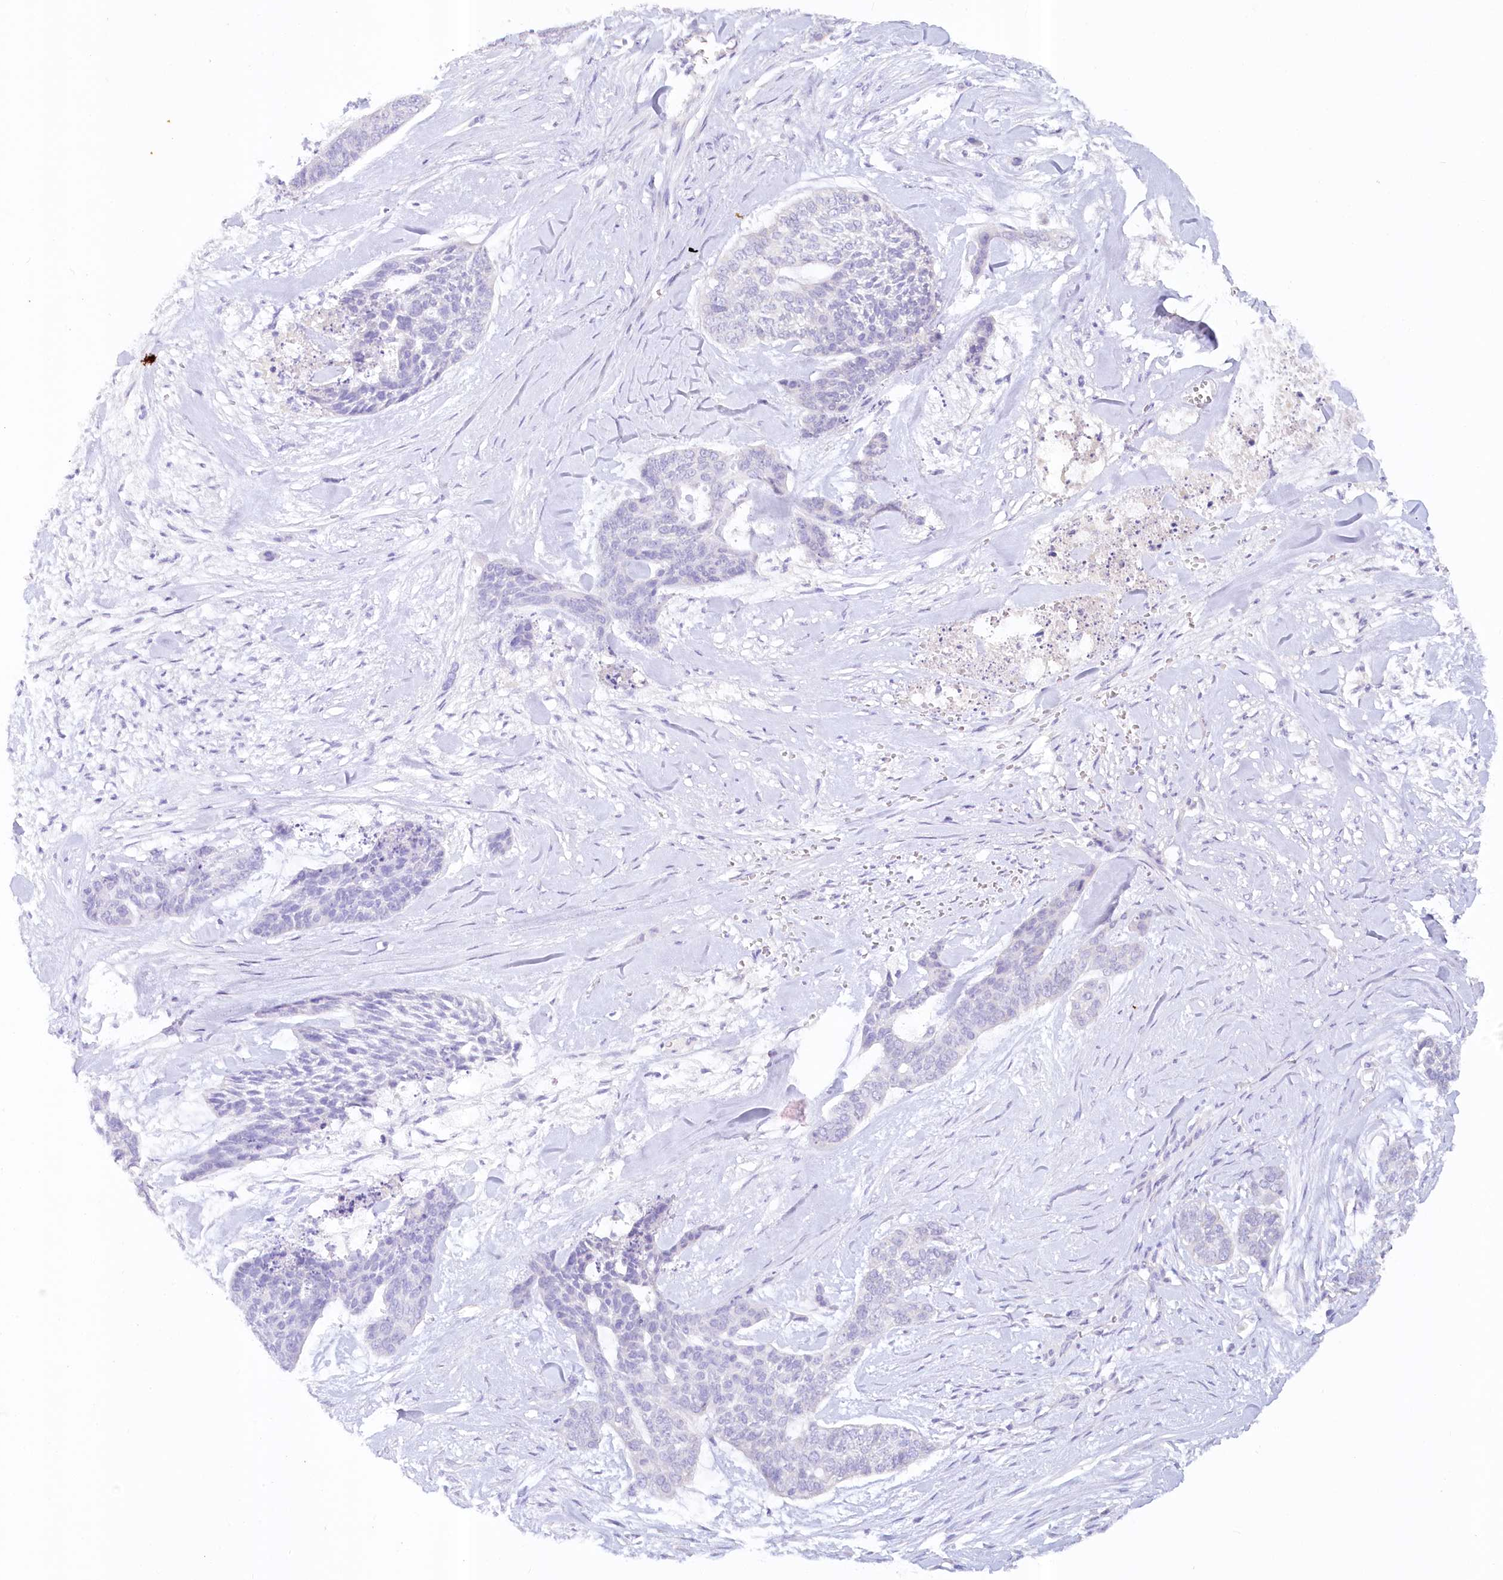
{"staining": {"intensity": "negative", "quantity": "none", "location": "none"}, "tissue": "skin cancer", "cell_type": "Tumor cells", "image_type": "cancer", "snomed": [{"axis": "morphology", "description": "Basal cell carcinoma"}, {"axis": "topography", "description": "Skin"}], "caption": "Tumor cells are negative for brown protein staining in skin cancer (basal cell carcinoma).", "gene": "PAIP2", "patient": {"sex": "female", "age": 64}}